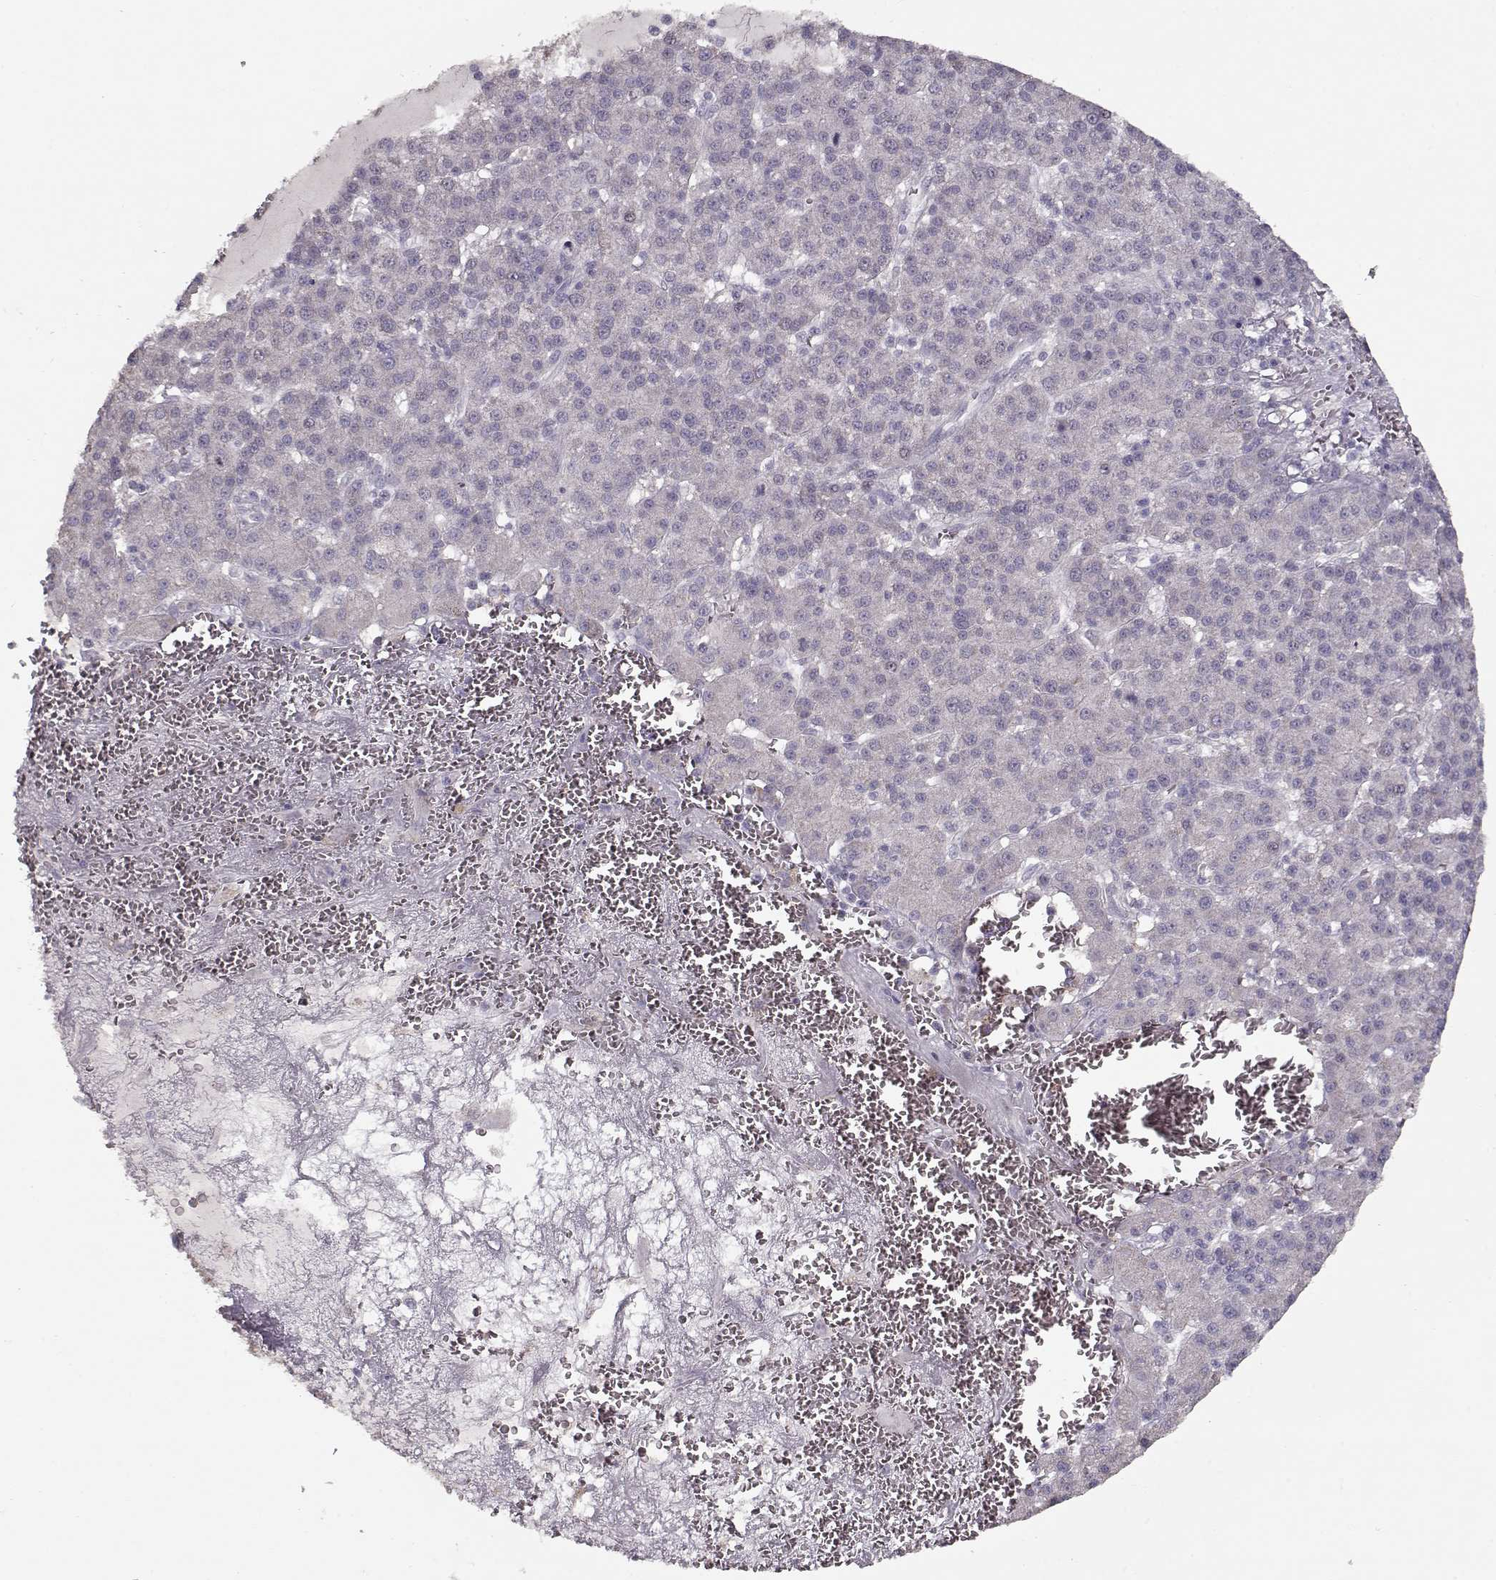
{"staining": {"intensity": "negative", "quantity": "none", "location": "none"}, "tissue": "liver cancer", "cell_type": "Tumor cells", "image_type": "cancer", "snomed": [{"axis": "morphology", "description": "Carcinoma, Hepatocellular, NOS"}, {"axis": "topography", "description": "Liver"}], "caption": "An immunohistochemistry histopathology image of hepatocellular carcinoma (liver) is shown. There is no staining in tumor cells of hepatocellular carcinoma (liver). The staining is performed using DAB brown chromogen with nuclei counter-stained in using hematoxylin.", "gene": "LAMA2", "patient": {"sex": "female", "age": 60}}